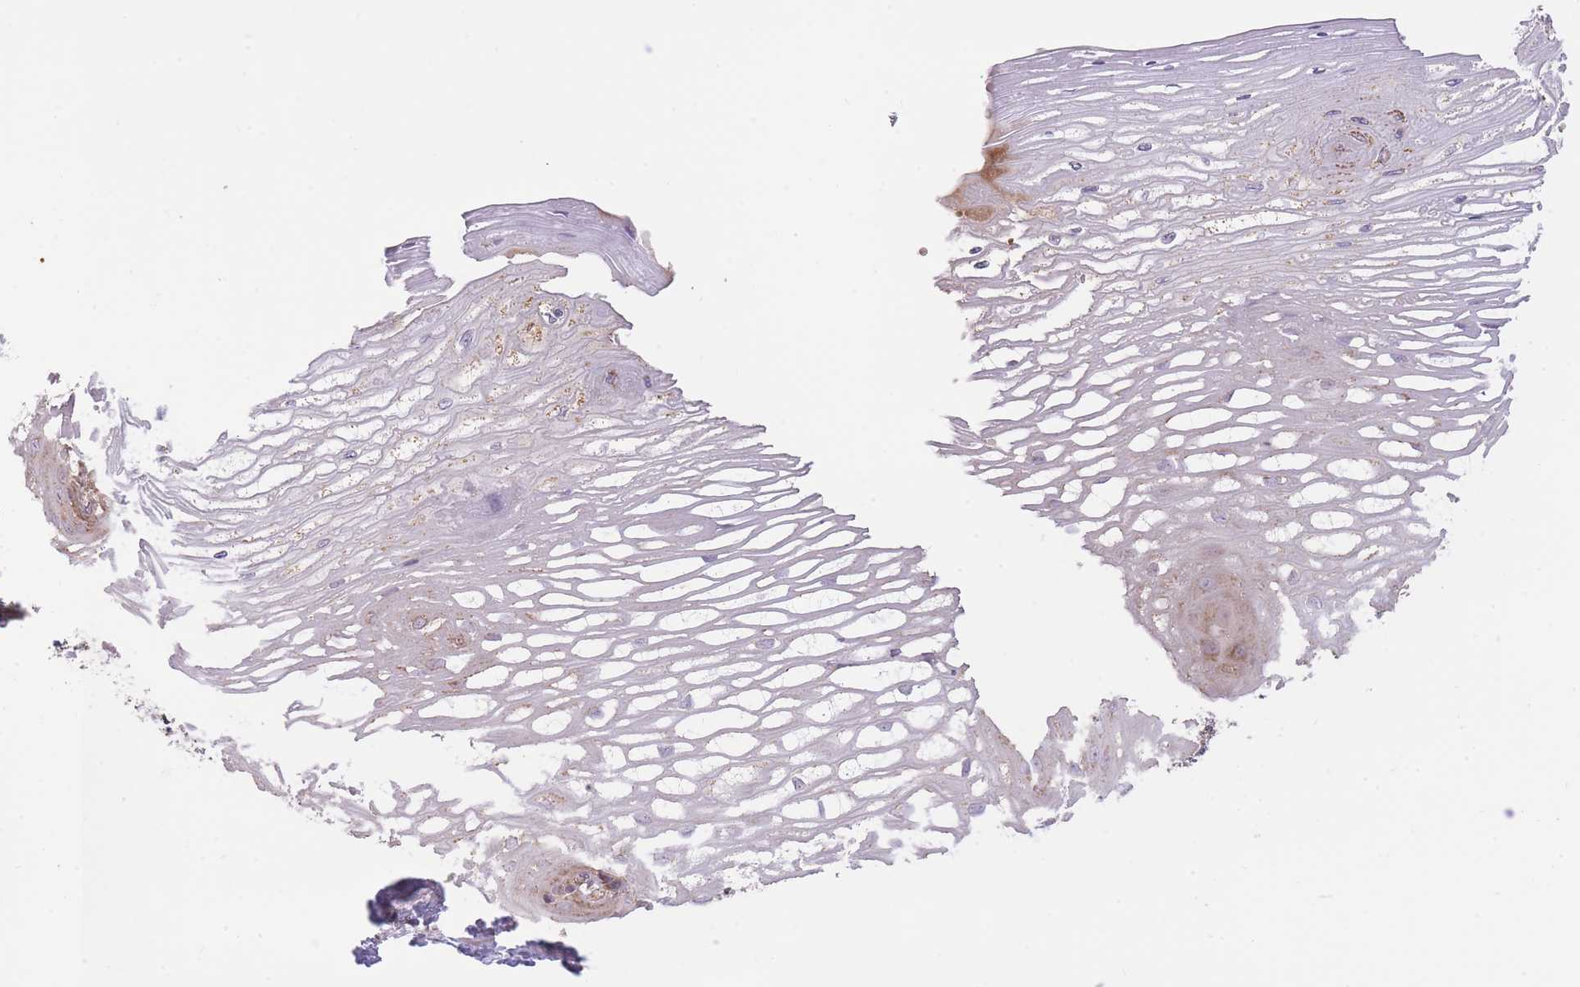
{"staining": {"intensity": "moderate", "quantity": "<25%", "location": "cytoplasmic/membranous"}, "tissue": "esophagus", "cell_type": "Squamous epithelial cells", "image_type": "normal", "snomed": [{"axis": "morphology", "description": "Normal tissue, NOS"}, {"axis": "topography", "description": "Esophagus"}], "caption": "Human esophagus stained with a brown dye shows moderate cytoplasmic/membranous positive staining in about <25% of squamous epithelial cells.", "gene": "PREP", "patient": {"sex": "male", "age": 69}}